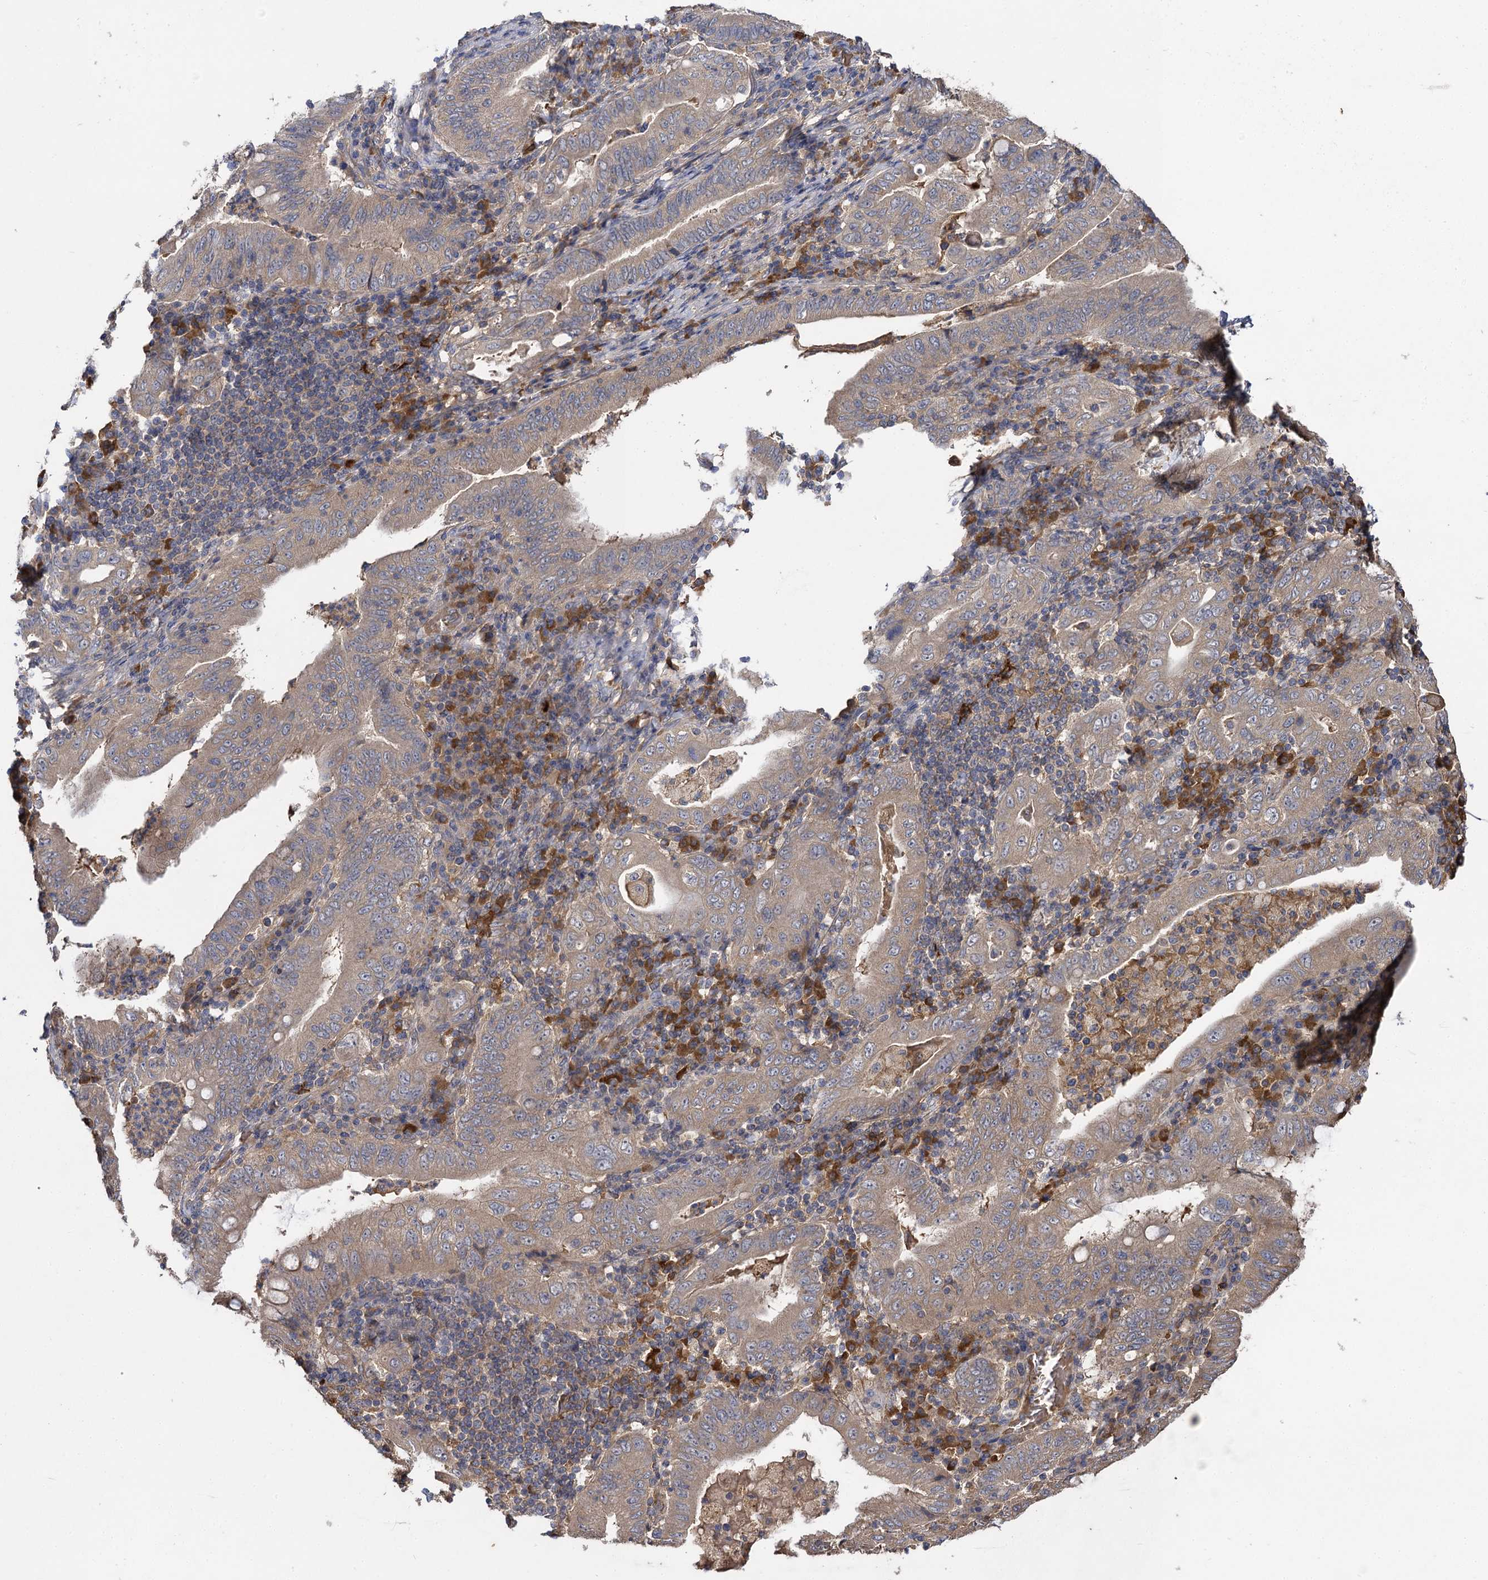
{"staining": {"intensity": "weak", "quantity": "25%-75%", "location": "cytoplasmic/membranous"}, "tissue": "stomach cancer", "cell_type": "Tumor cells", "image_type": "cancer", "snomed": [{"axis": "morphology", "description": "Normal tissue, NOS"}, {"axis": "morphology", "description": "Adenocarcinoma, NOS"}, {"axis": "topography", "description": "Esophagus"}, {"axis": "topography", "description": "Stomach, upper"}, {"axis": "topography", "description": "Peripheral nerve tissue"}], "caption": "A photomicrograph of human stomach cancer (adenocarcinoma) stained for a protein shows weak cytoplasmic/membranous brown staining in tumor cells.", "gene": "USP50", "patient": {"sex": "male", "age": 62}}